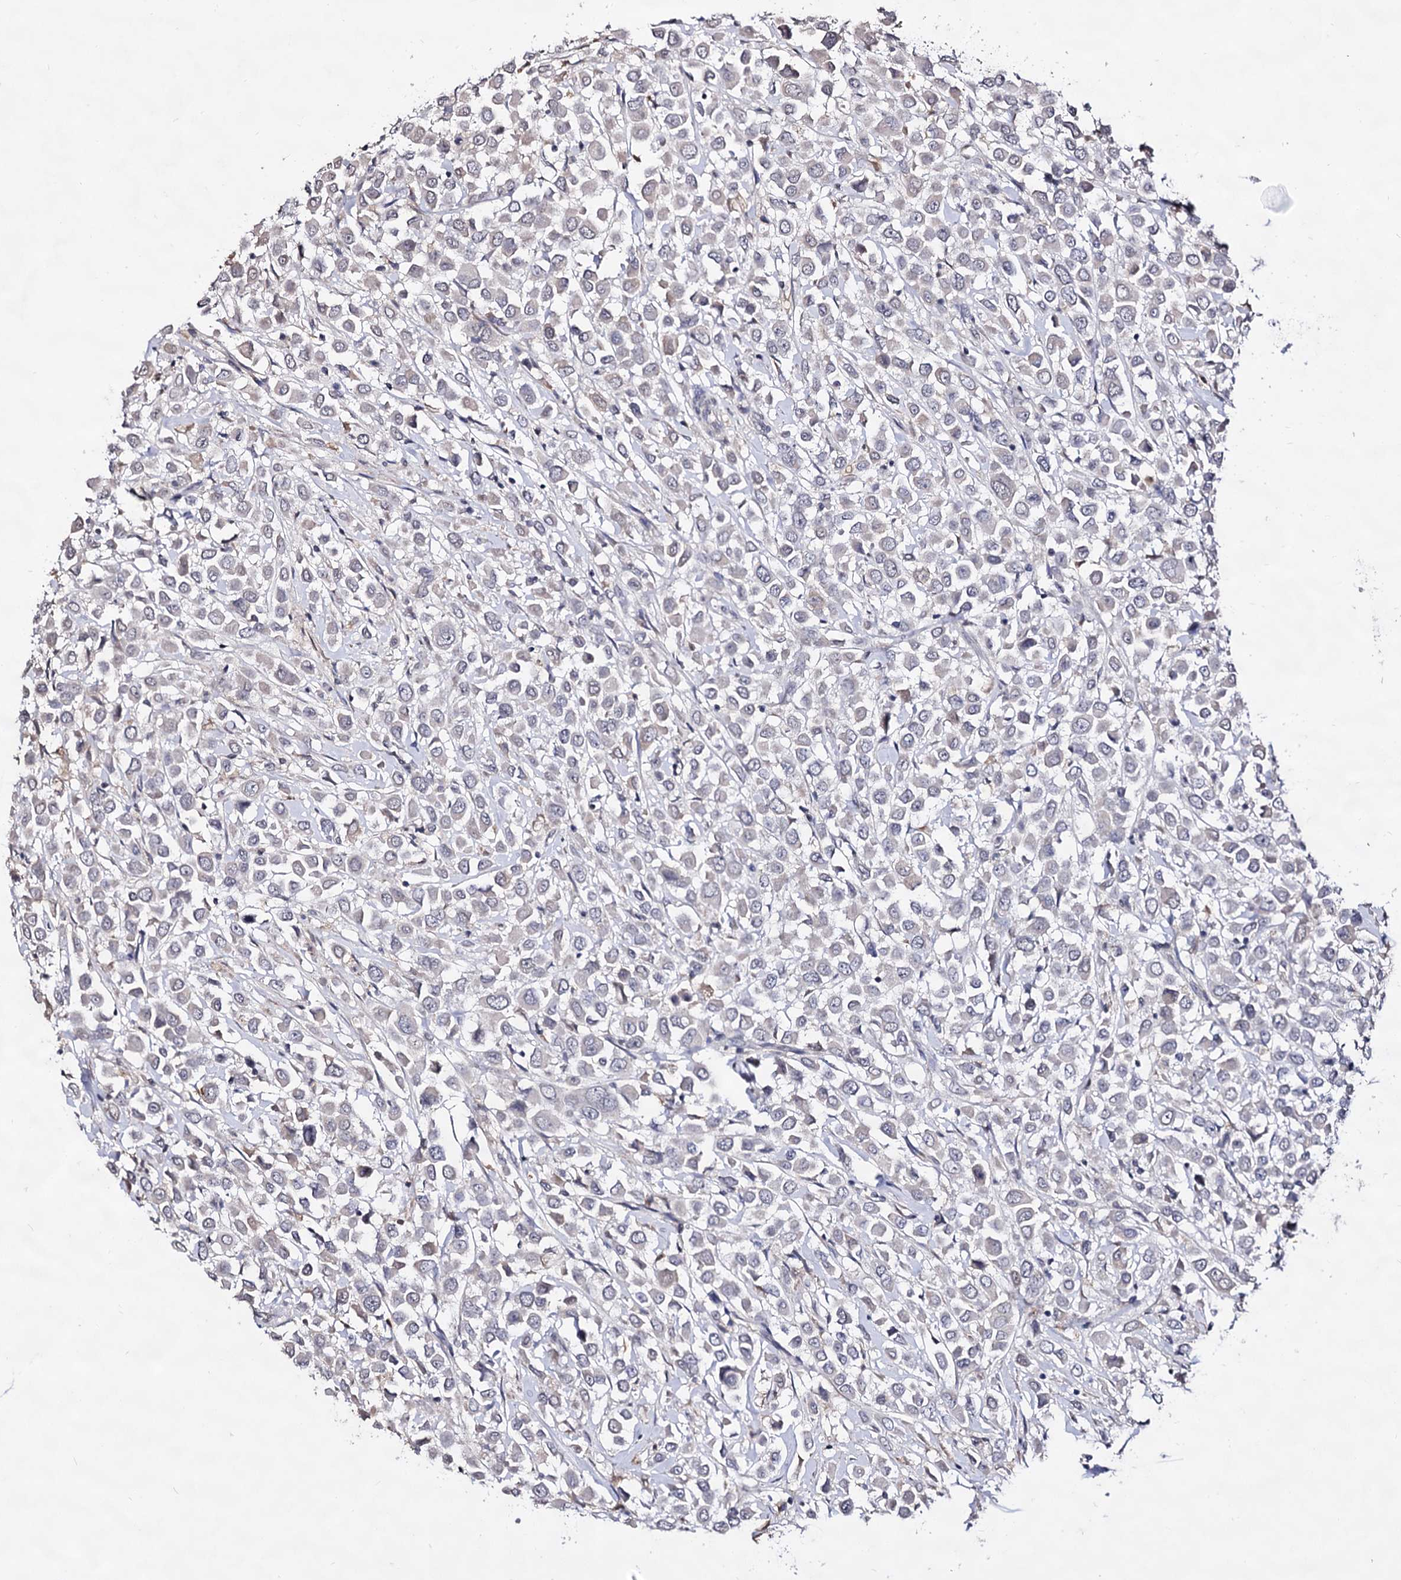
{"staining": {"intensity": "weak", "quantity": "25%-75%", "location": "cytoplasmic/membranous"}, "tissue": "breast cancer", "cell_type": "Tumor cells", "image_type": "cancer", "snomed": [{"axis": "morphology", "description": "Duct carcinoma"}, {"axis": "topography", "description": "Breast"}], "caption": "IHC histopathology image of neoplastic tissue: human breast invasive ductal carcinoma stained using IHC displays low levels of weak protein expression localized specifically in the cytoplasmic/membranous of tumor cells, appearing as a cytoplasmic/membranous brown color.", "gene": "PLIN1", "patient": {"sex": "female", "age": 61}}